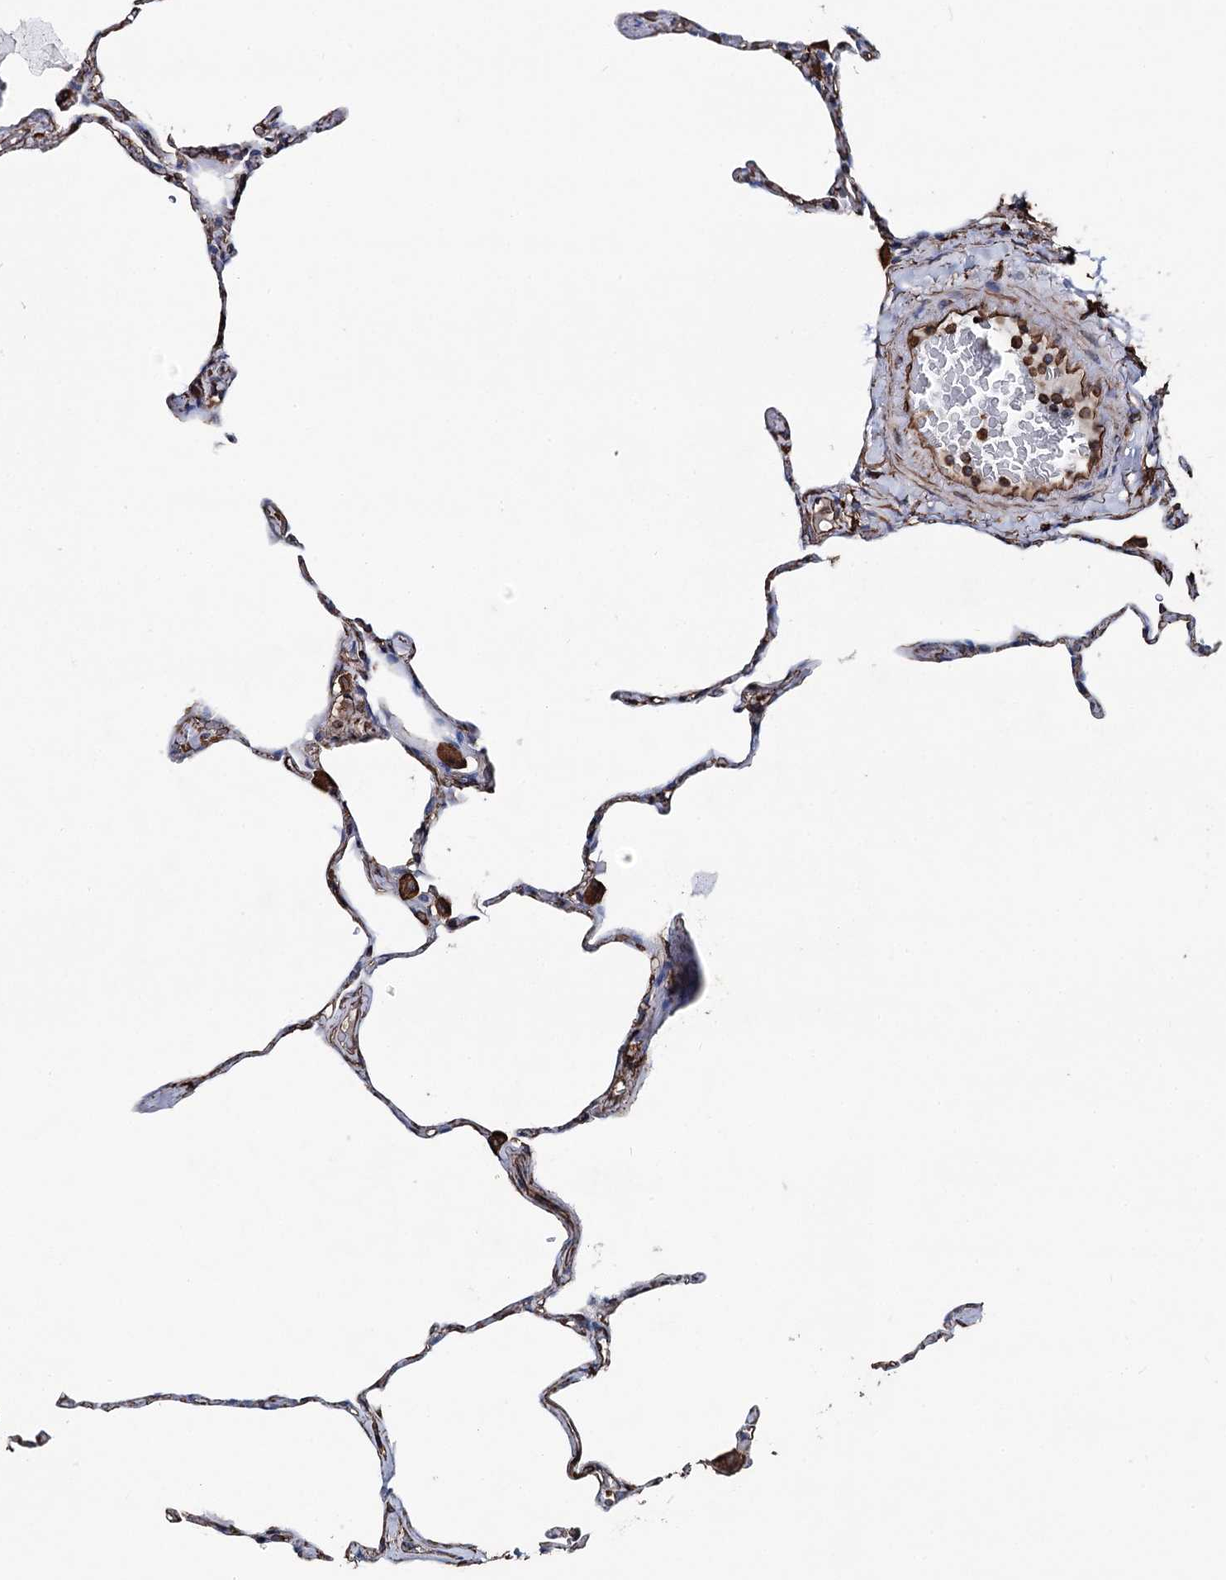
{"staining": {"intensity": "moderate", "quantity": "<25%", "location": "cytoplasmic/membranous"}, "tissue": "lung", "cell_type": "Alveolar cells", "image_type": "normal", "snomed": [{"axis": "morphology", "description": "Normal tissue, NOS"}, {"axis": "topography", "description": "Lung"}], "caption": "Normal lung shows moderate cytoplasmic/membranous expression in approximately <25% of alveolar cells, visualized by immunohistochemistry. (Stains: DAB (3,3'-diaminobenzidine) in brown, nuclei in blue, Microscopy: brightfield microscopy at high magnification).", "gene": "CLEC4M", "patient": {"sex": "male", "age": 65}}